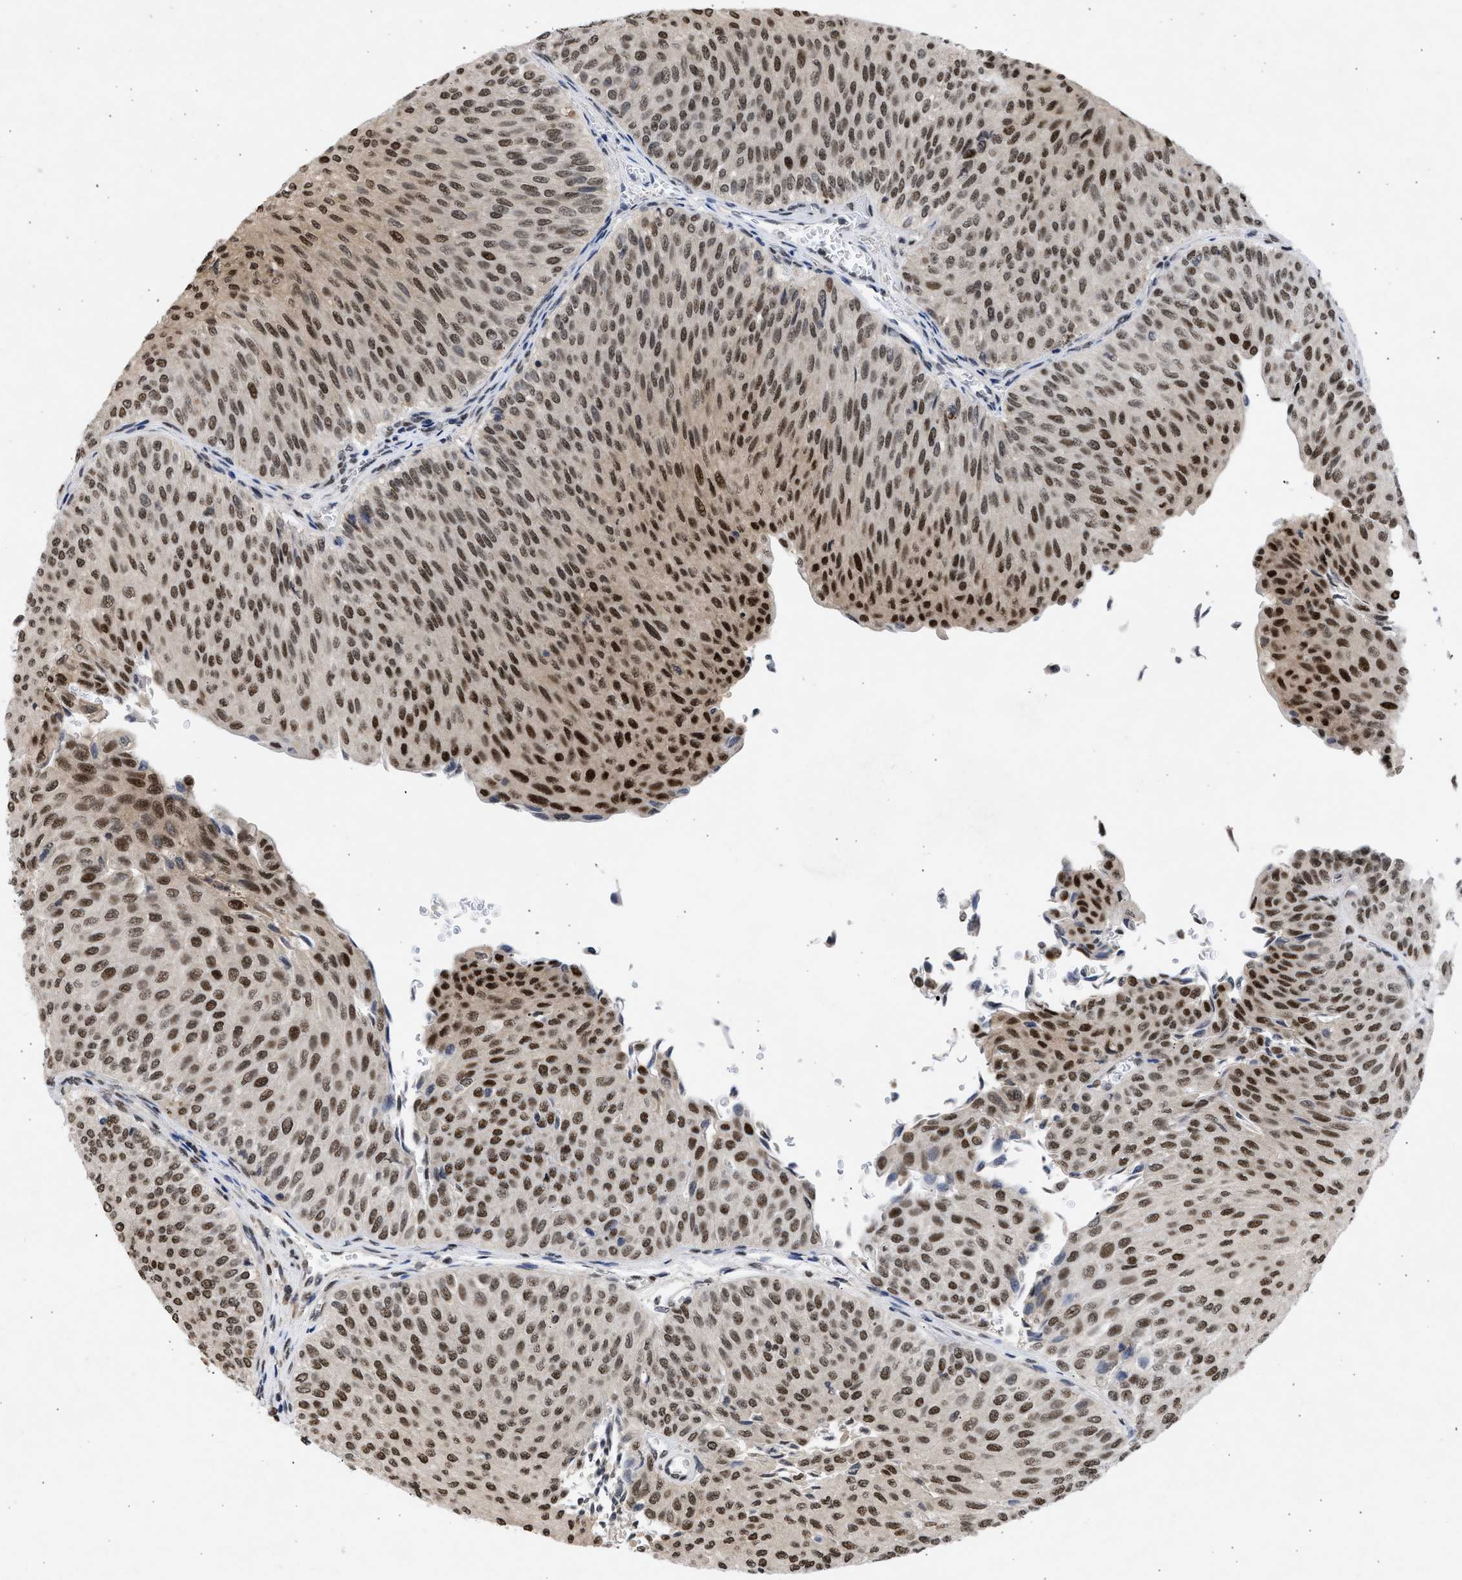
{"staining": {"intensity": "strong", "quantity": ">75%", "location": "nuclear"}, "tissue": "urothelial cancer", "cell_type": "Tumor cells", "image_type": "cancer", "snomed": [{"axis": "morphology", "description": "Urothelial carcinoma, Low grade"}, {"axis": "topography", "description": "Urinary bladder"}], "caption": "Immunohistochemical staining of human urothelial carcinoma (low-grade) shows strong nuclear protein expression in about >75% of tumor cells.", "gene": "NUP35", "patient": {"sex": "male", "age": 78}}